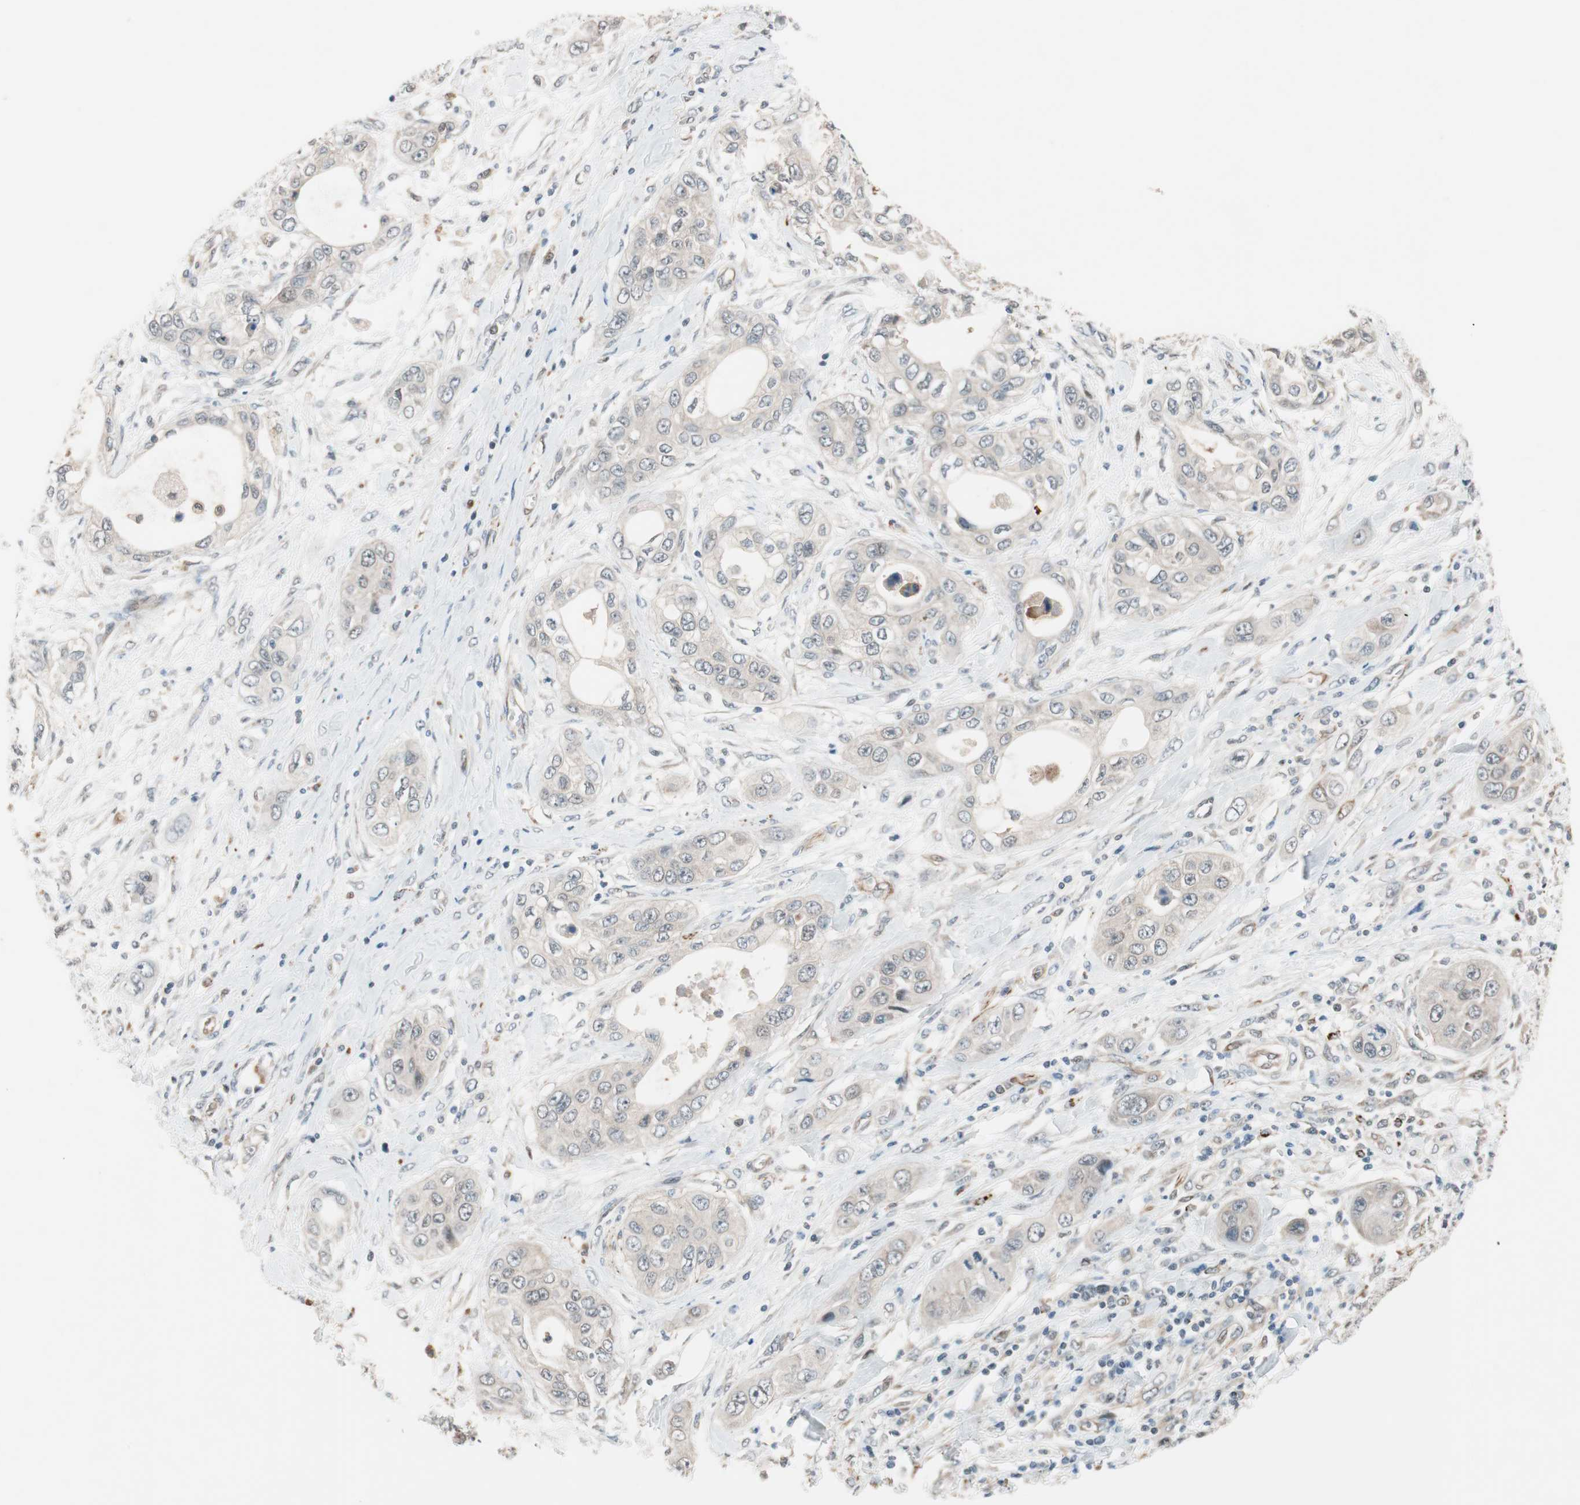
{"staining": {"intensity": "weak", "quantity": "<25%", "location": "cytoplasmic/membranous"}, "tissue": "pancreatic cancer", "cell_type": "Tumor cells", "image_type": "cancer", "snomed": [{"axis": "morphology", "description": "Adenocarcinoma, NOS"}, {"axis": "topography", "description": "Pancreas"}], "caption": "This image is of pancreatic cancer (adenocarcinoma) stained with IHC to label a protein in brown with the nuclei are counter-stained blue. There is no positivity in tumor cells.", "gene": "PIK3R3", "patient": {"sex": "female", "age": 70}}